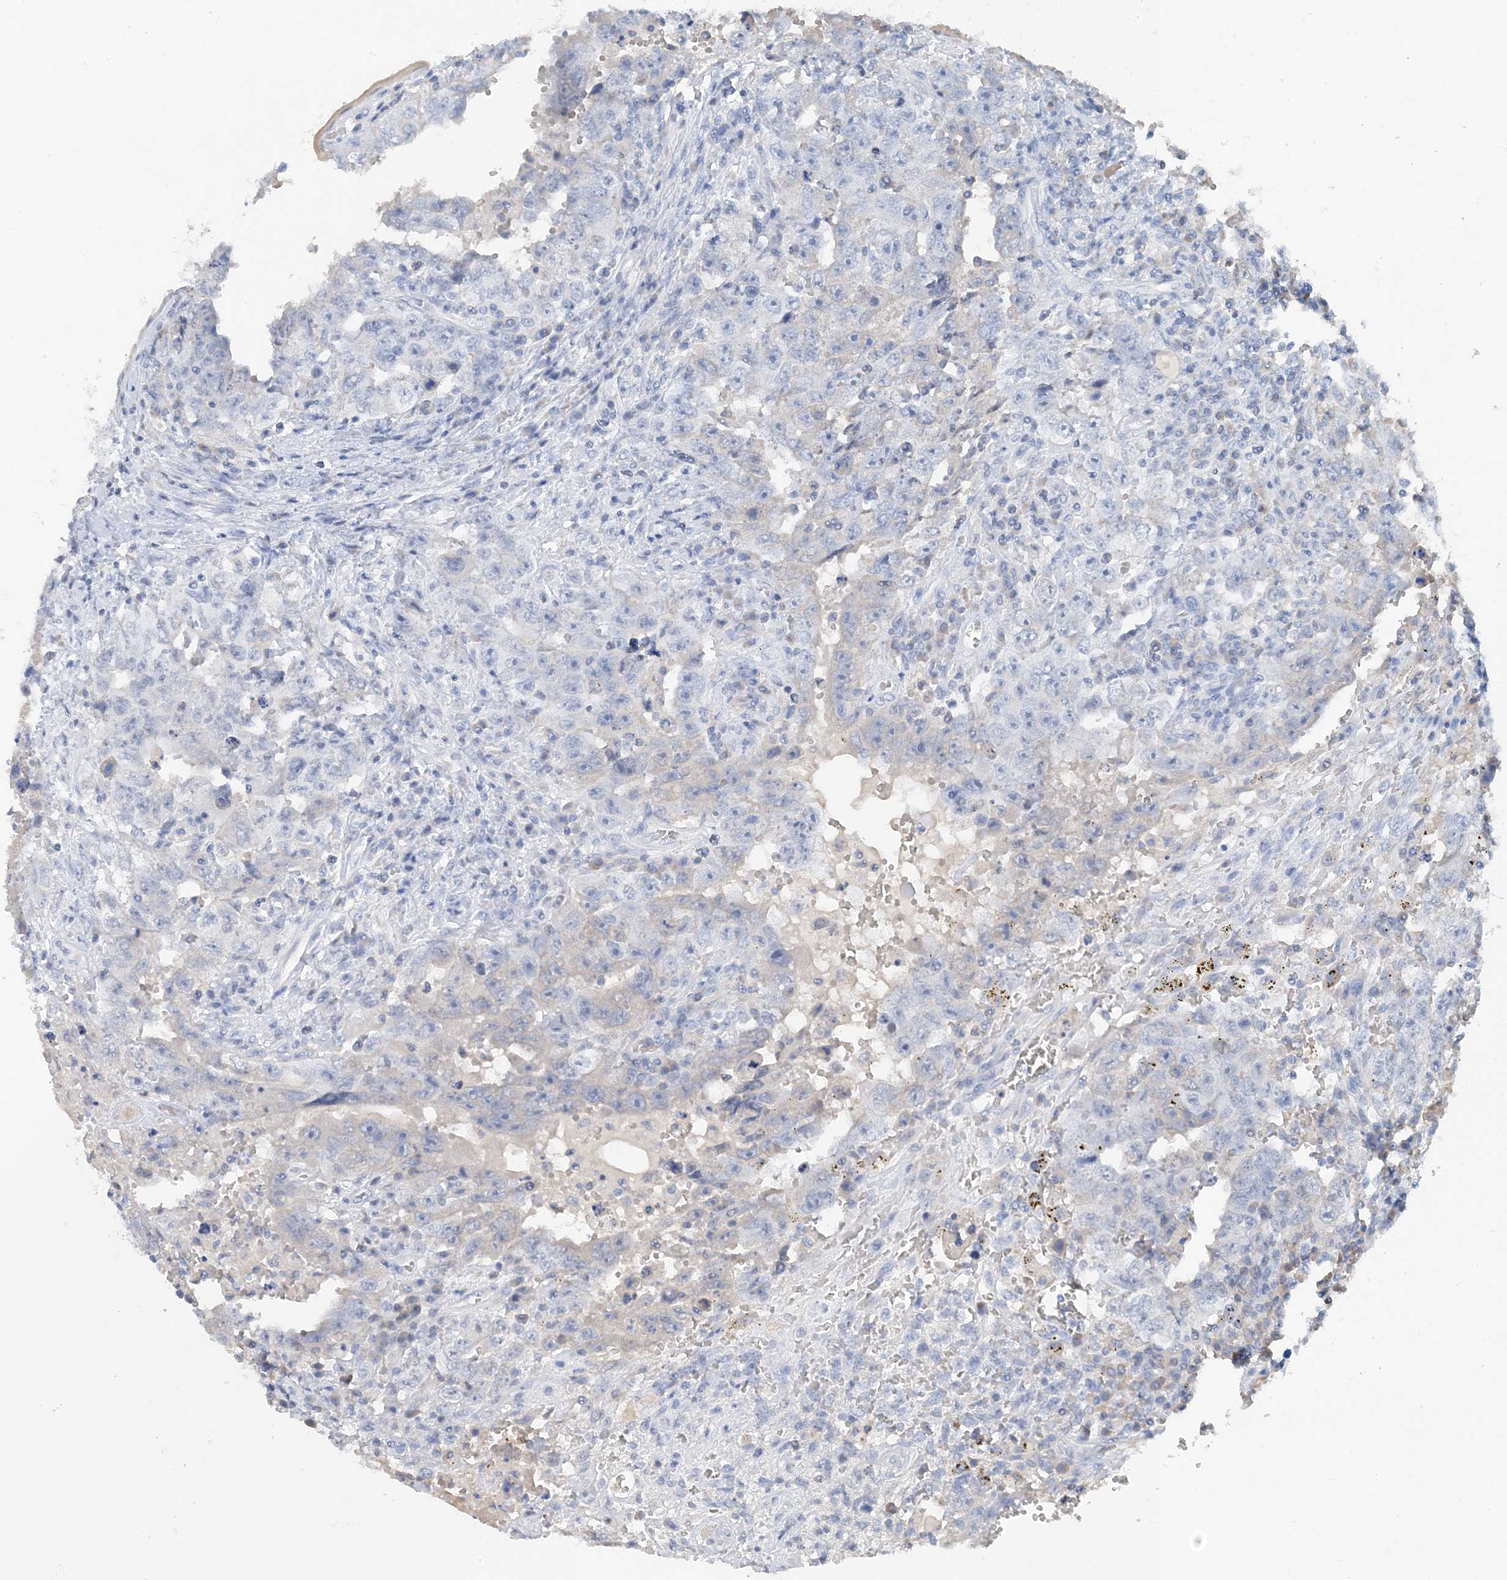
{"staining": {"intensity": "negative", "quantity": "none", "location": "none"}, "tissue": "testis cancer", "cell_type": "Tumor cells", "image_type": "cancer", "snomed": [{"axis": "morphology", "description": "Carcinoma, Embryonal, NOS"}, {"axis": "topography", "description": "Testis"}], "caption": "Tumor cells show no significant staining in testis embryonal carcinoma. (DAB (3,3'-diaminobenzidine) immunohistochemistry, high magnification).", "gene": "CTRL", "patient": {"sex": "male", "age": 26}}